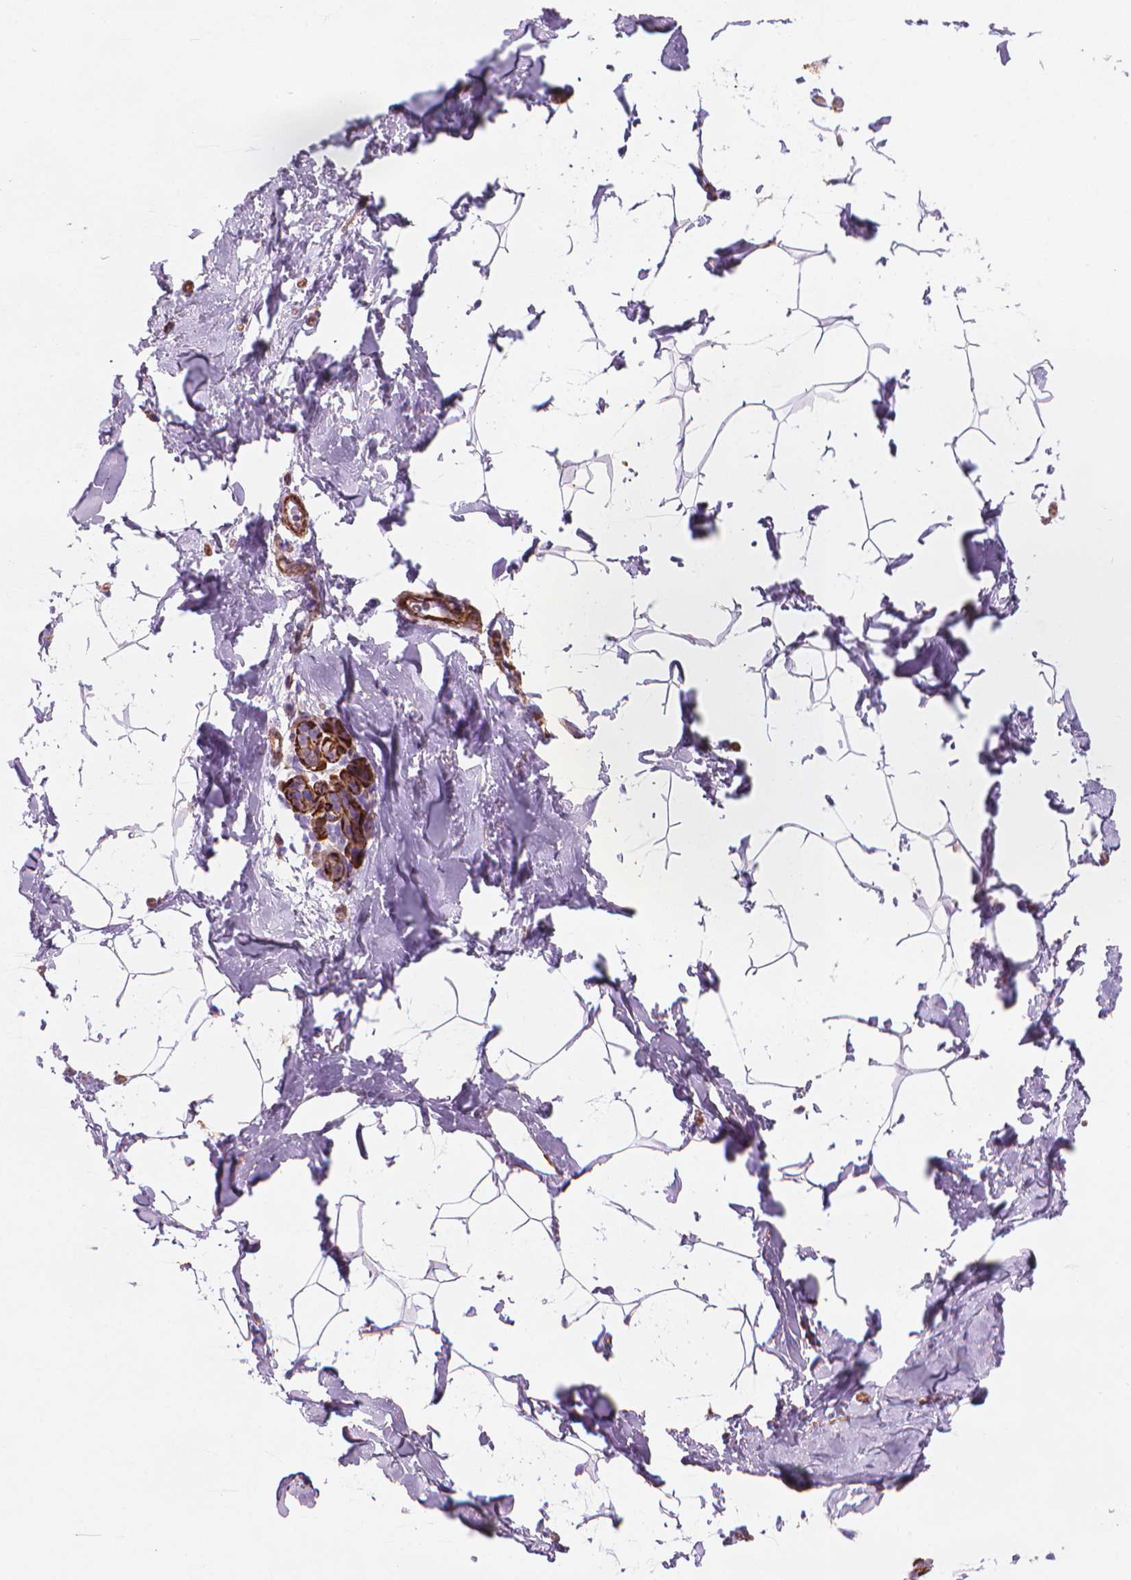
{"staining": {"intensity": "negative", "quantity": "none", "location": "none"}, "tissue": "breast", "cell_type": "Adipocytes", "image_type": "normal", "snomed": [{"axis": "morphology", "description": "Normal tissue, NOS"}, {"axis": "topography", "description": "Breast"}], "caption": "Adipocytes show no significant expression in normal breast. The staining was performed using DAB (3,3'-diaminobenzidine) to visualize the protein expression in brown, while the nuclei were stained in blue with hematoxylin (Magnification: 20x).", "gene": "PATJ", "patient": {"sex": "female", "age": 32}}